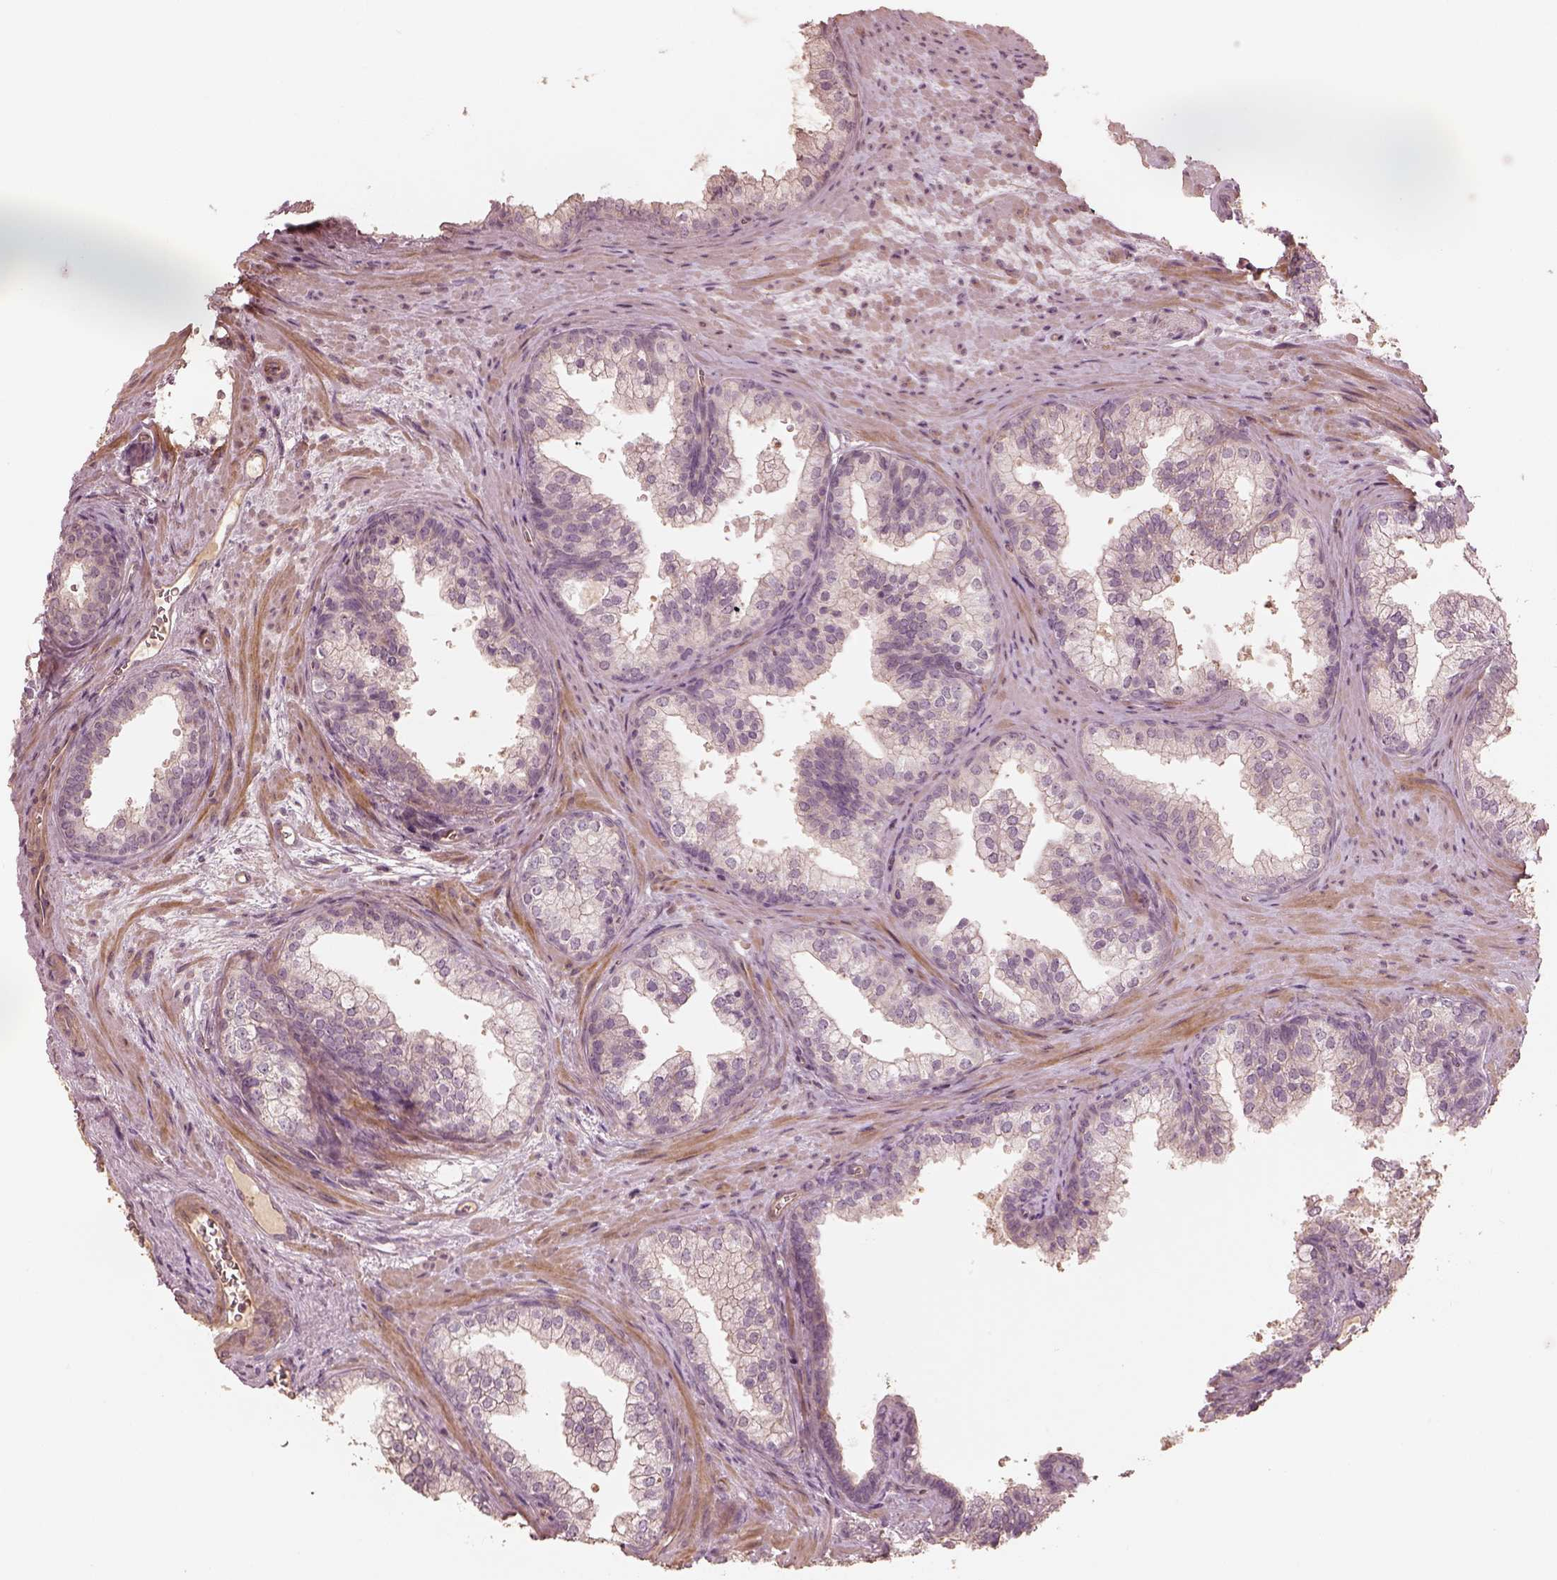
{"staining": {"intensity": "negative", "quantity": "none", "location": "none"}, "tissue": "prostate", "cell_type": "Glandular cells", "image_type": "normal", "snomed": [{"axis": "morphology", "description": "Normal tissue, NOS"}, {"axis": "topography", "description": "Prostate"}], "caption": "An immunohistochemistry micrograph of normal prostate is shown. There is no staining in glandular cells of prostate. The staining is performed using DAB (3,3'-diaminobenzidine) brown chromogen with nuclei counter-stained in using hematoxylin.", "gene": "OTOGL", "patient": {"sex": "male", "age": 79}}